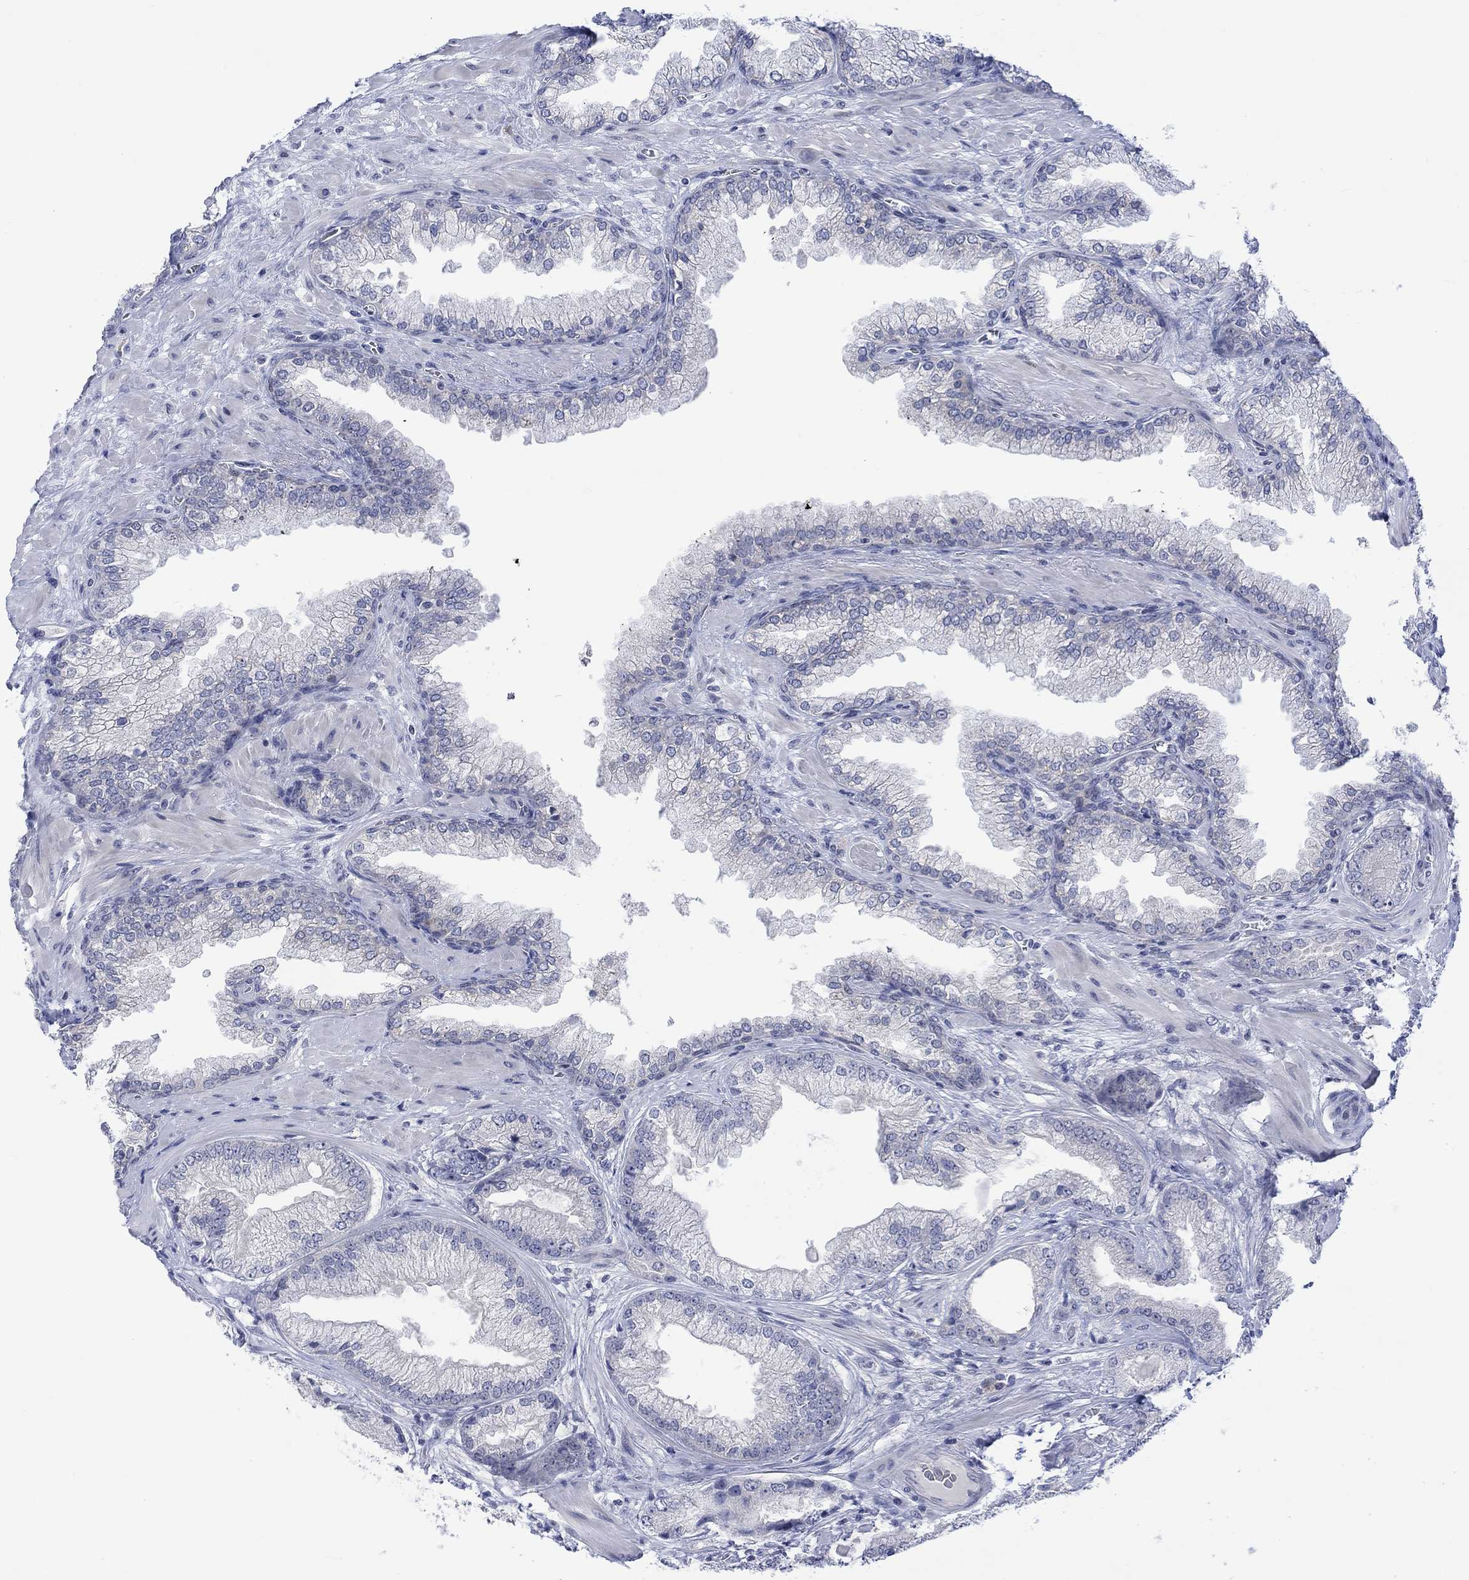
{"staining": {"intensity": "negative", "quantity": "none", "location": "none"}, "tissue": "prostate cancer", "cell_type": "Tumor cells", "image_type": "cancer", "snomed": [{"axis": "morphology", "description": "Adenocarcinoma, Low grade"}, {"axis": "topography", "description": "Prostate"}], "caption": "This is an IHC histopathology image of prostate cancer (low-grade adenocarcinoma). There is no expression in tumor cells.", "gene": "DCX", "patient": {"sex": "male", "age": 57}}